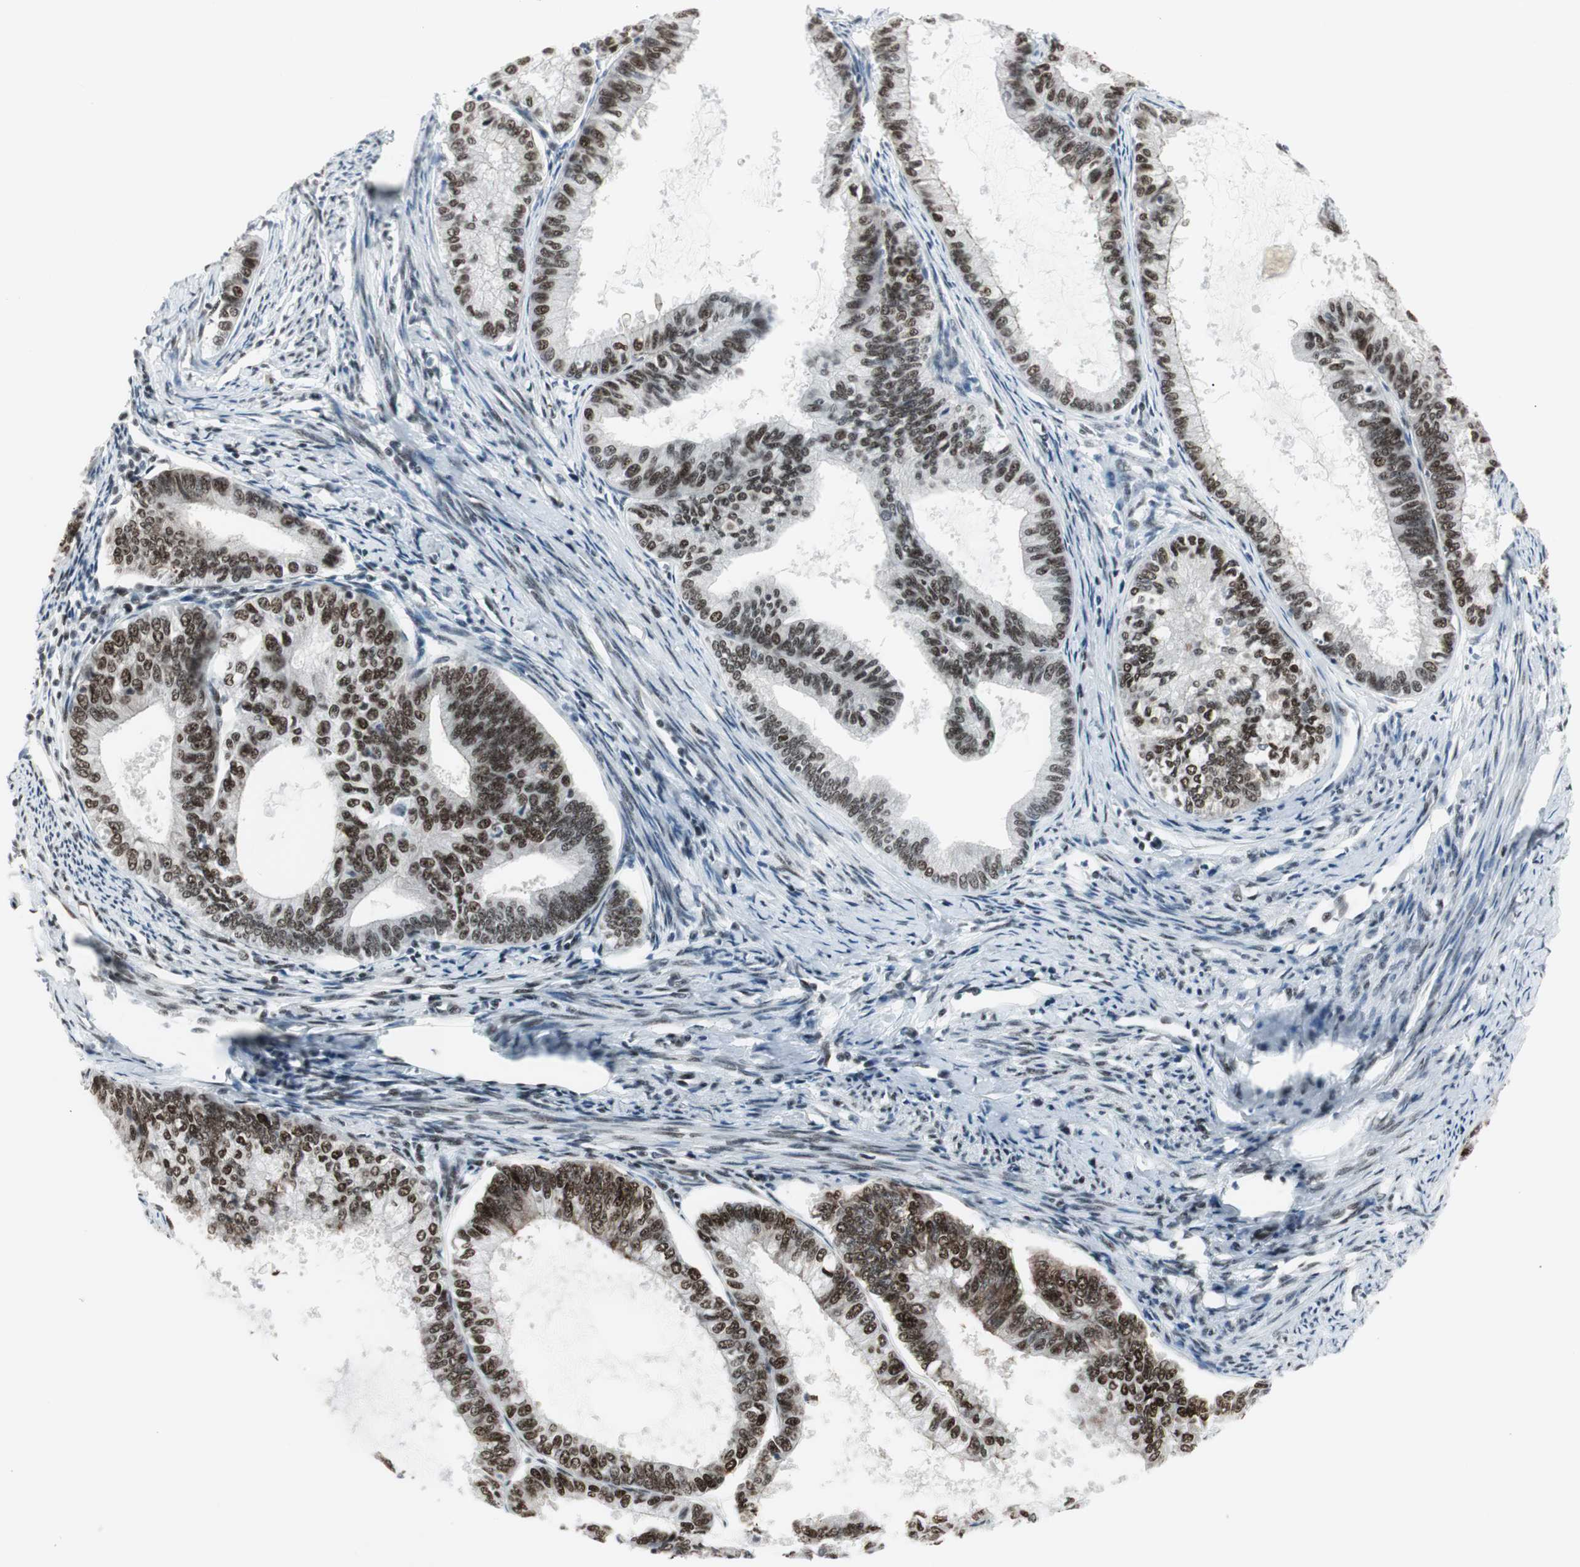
{"staining": {"intensity": "strong", "quantity": ">75%", "location": "nuclear"}, "tissue": "endometrial cancer", "cell_type": "Tumor cells", "image_type": "cancer", "snomed": [{"axis": "morphology", "description": "Adenocarcinoma, NOS"}, {"axis": "topography", "description": "Endometrium"}], "caption": "An immunohistochemistry (IHC) micrograph of neoplastic tissue is shown. Protein staining in brown highlights strong nuclear positivity in endometrial adenocarcinoma within tumor cells. Immunohistochemistry stains the protein in brown and the nuclei are stained blue.", "gene": "HEXIM1", "patient": {"sex": "female", "age": 86}}